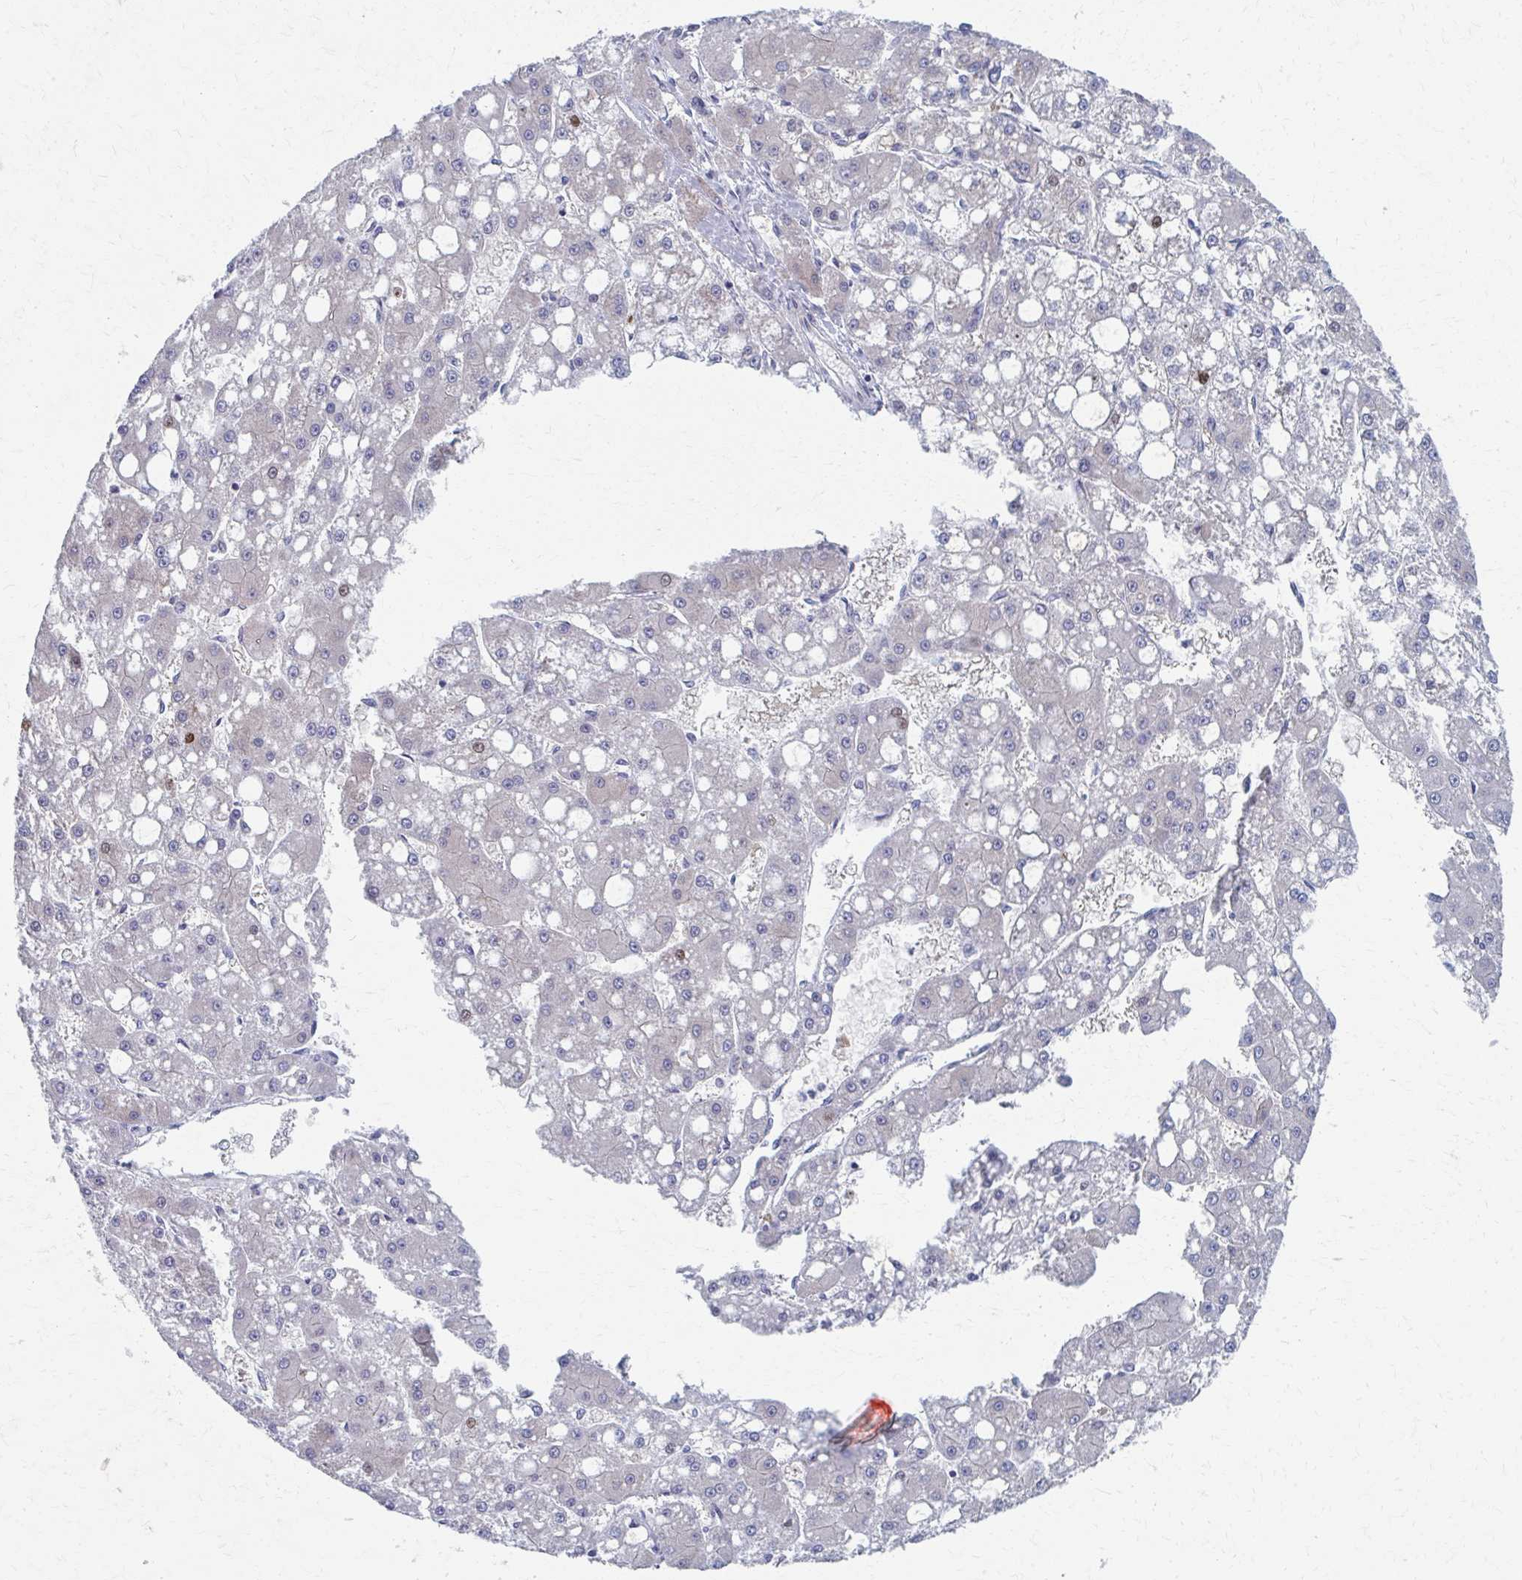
{"staining": {"intensity": "negative", "quantity": "none", "location": "none"}, "tissue": "liver cancer", "cell_type": "Tumor cells", "image_type": "cancer", "snomed": [{"axis": "morphology", "description": "Carcinoma, Hepatocellular, NOS"}, {"axis": "topography", "description": "Liver"}], "caption": "The immunohistochemistry image has no significant positivity in tumor cells of hepatocellular carcinoma (liver) tissue.", "gene": "ABHD16B", "patient": {"sex": "male", "age": 67}}